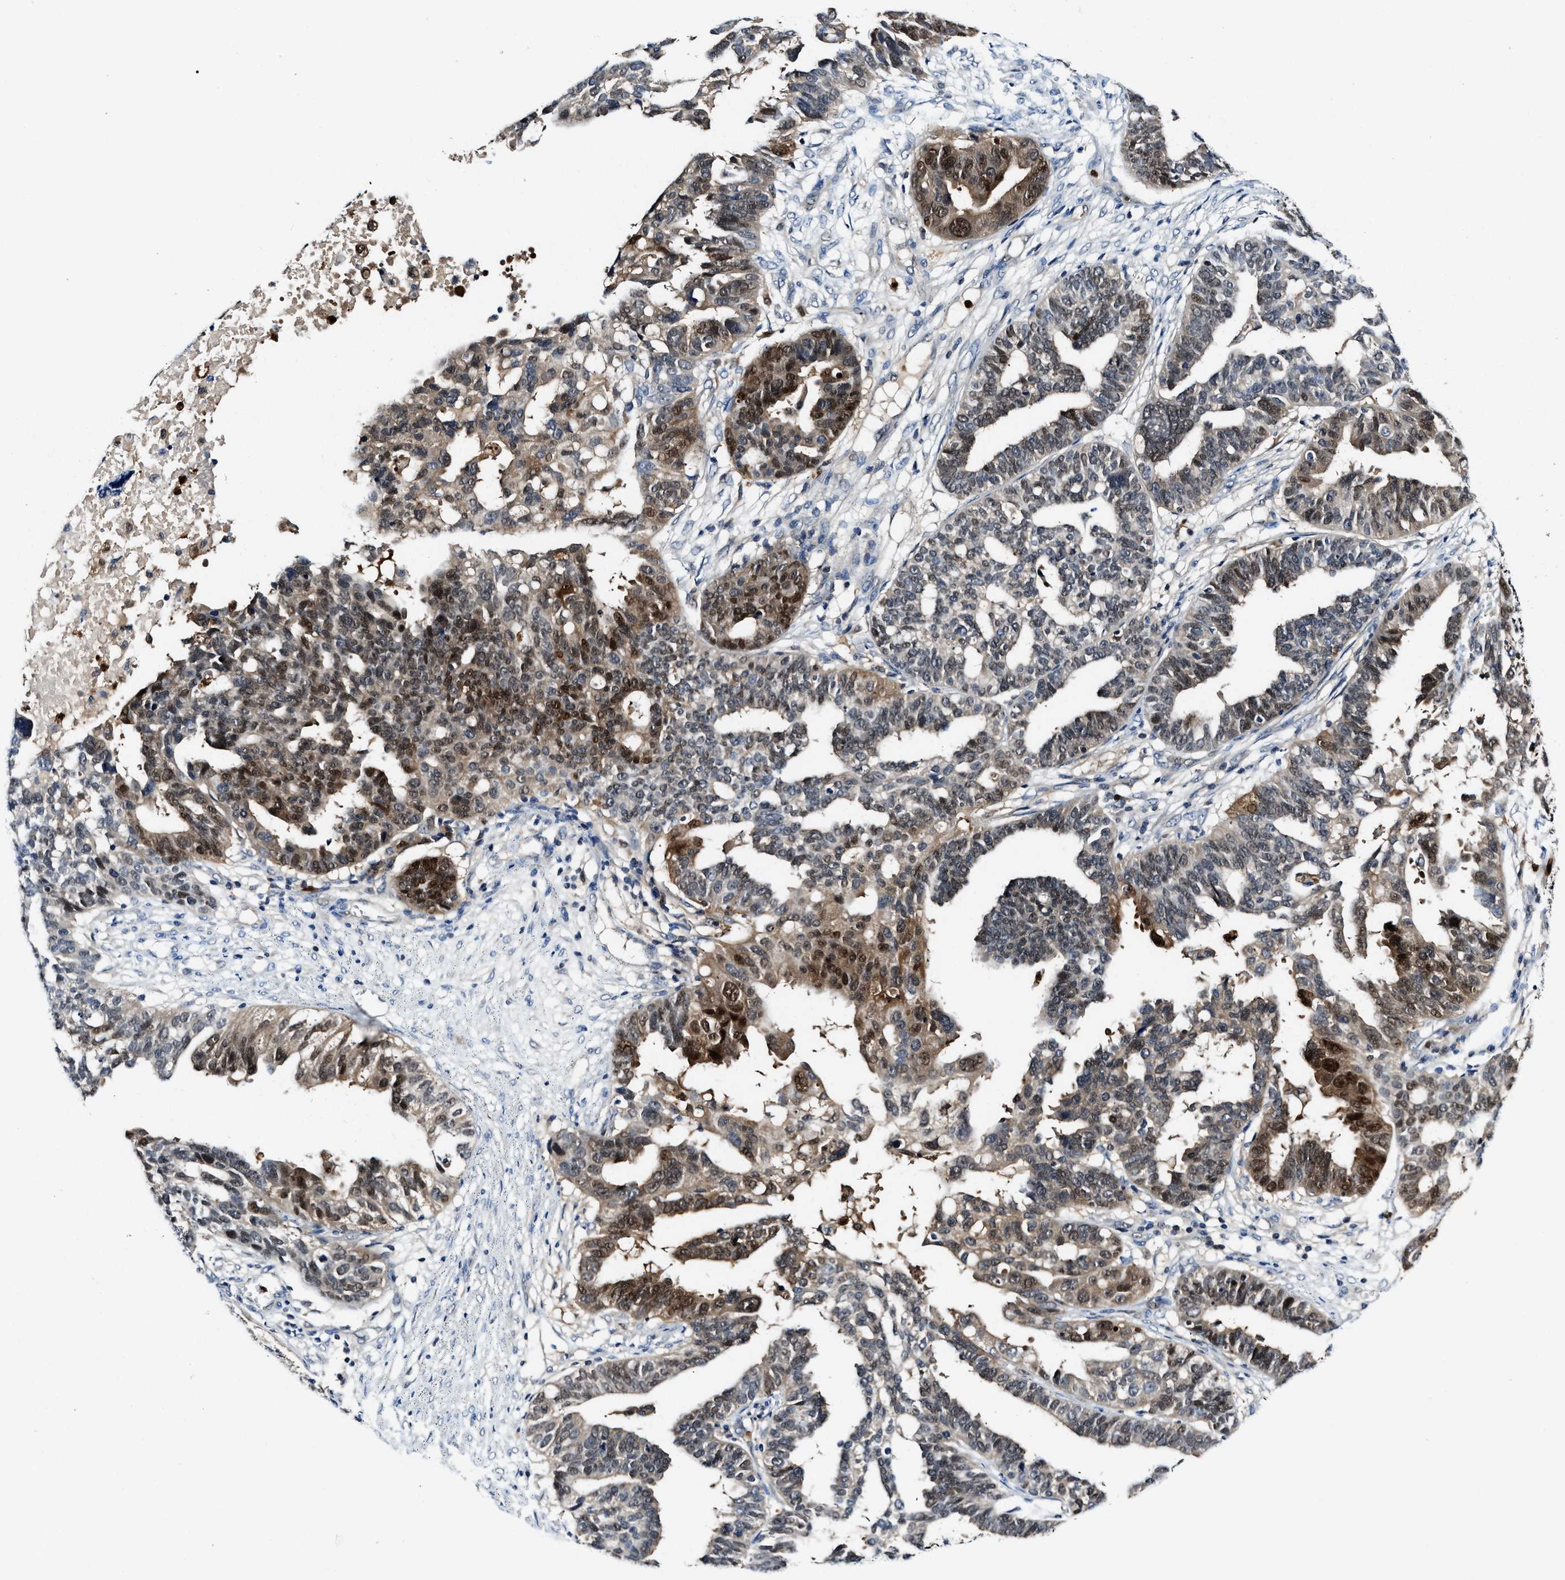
{"staining": {"intensity": "strong", "quantity": "25%-75%", "location": "cytoplasmic/membranous,nuclear"}, "tissue": "ovarian cancer", "cell_type": "Tumor cells", "image_type": "cancer", "snomed": [{"axis": "morphology", "description": "Cystadenocarcinoma, serous, NOS"}, {"axis": "topography", "description": "Ovary"}], "caption": "Approximately 25%-75% of tumor cells in ovarian cancer (serous cystadenocarcinoma) display strong cytoplasmic/membranous and nuclear protein staining as visualized by brown immunohistochemical staining.", "gene": "LTA4H", "patient": {"sex": "female", "age": 59}}